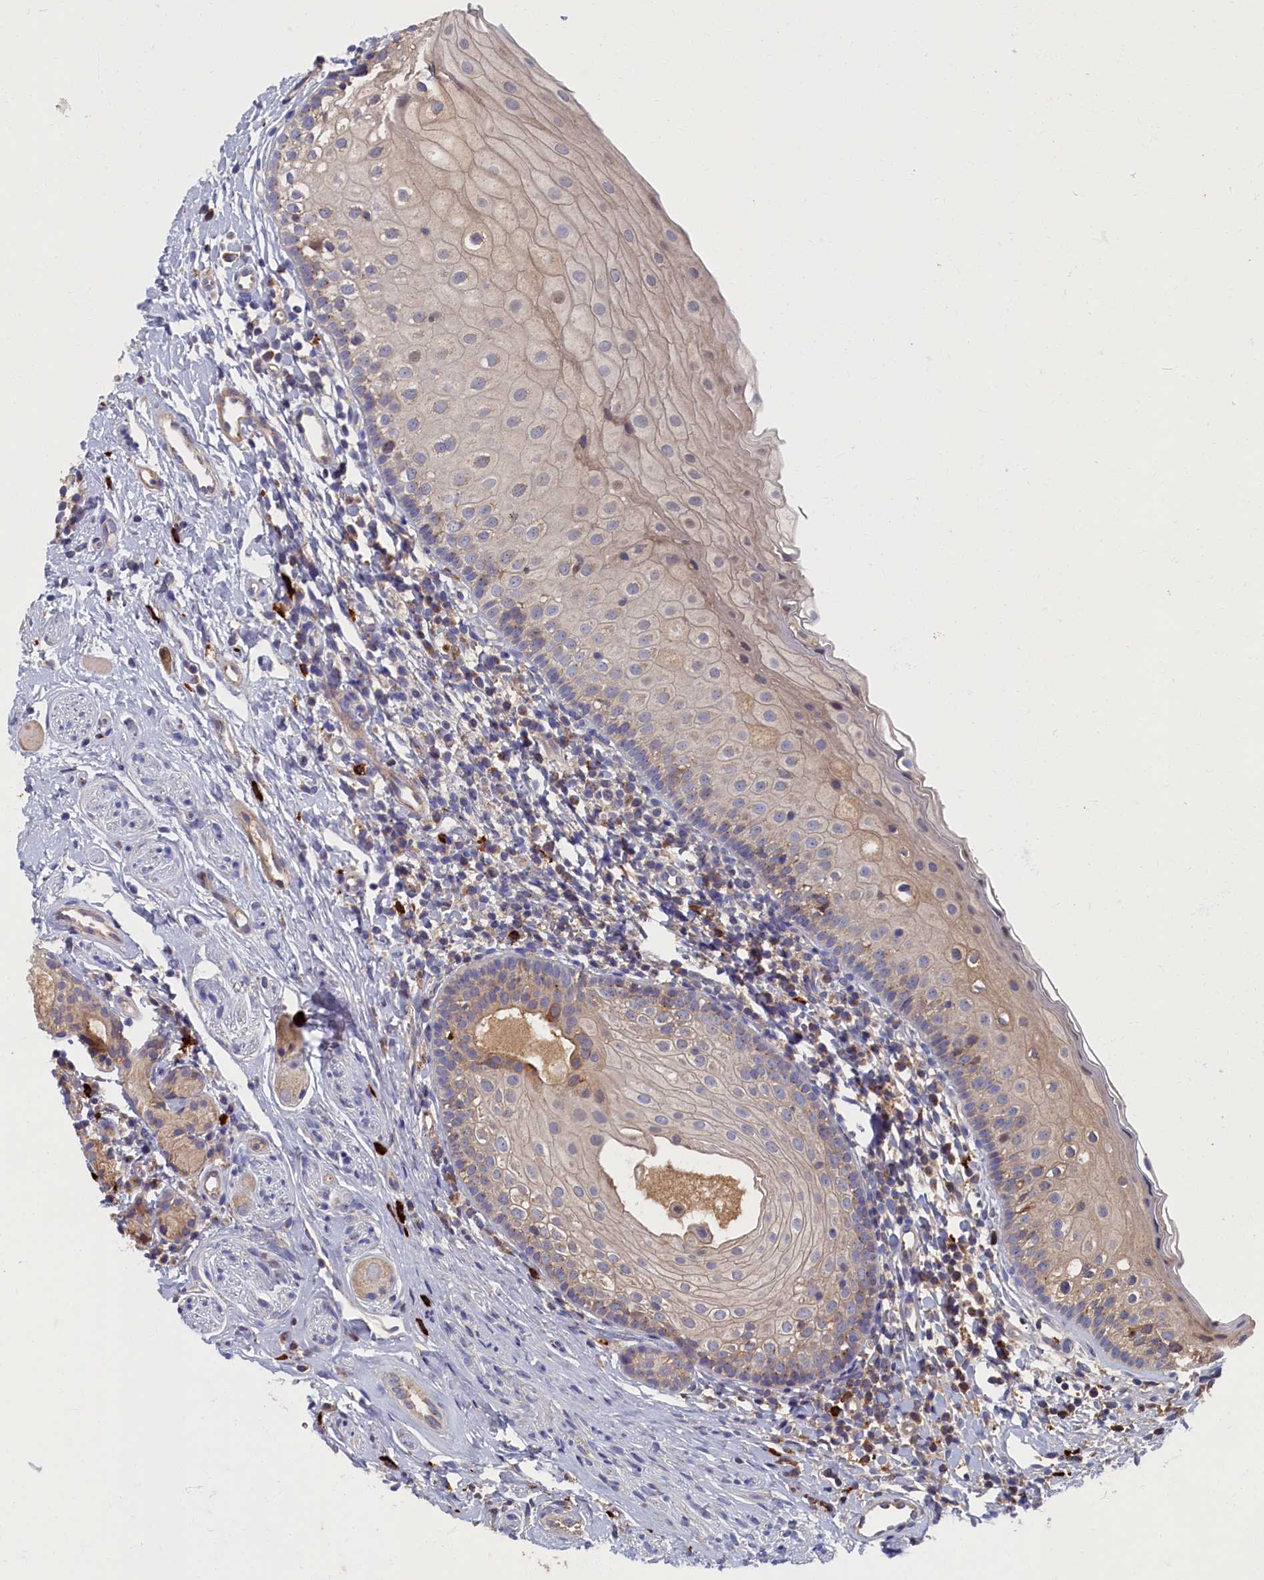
{"staining": {"intensity": "moderate", "quantity": "25%-75%", "location": "cytoplasmic/membranous"}, "tissue": "oral mucosa", "cell_type": "Squamous epithelial cells", "image_type": "normal", "snomed": [{"axis": "morphology", "description": "Normal tissue, NOS"}, {"axis": "topography", "description": "Oral tissue"}], "caption": "A histopathology image showing moderate cytoplasmic/membranous expression in approximately 25%-75% of squamous epithelial cells in unremarkable oral mucosa, as visualized by brown immunohistochemical staining.", "gene": "TNK2", "patient": {"sex": "male", "age": 46}}